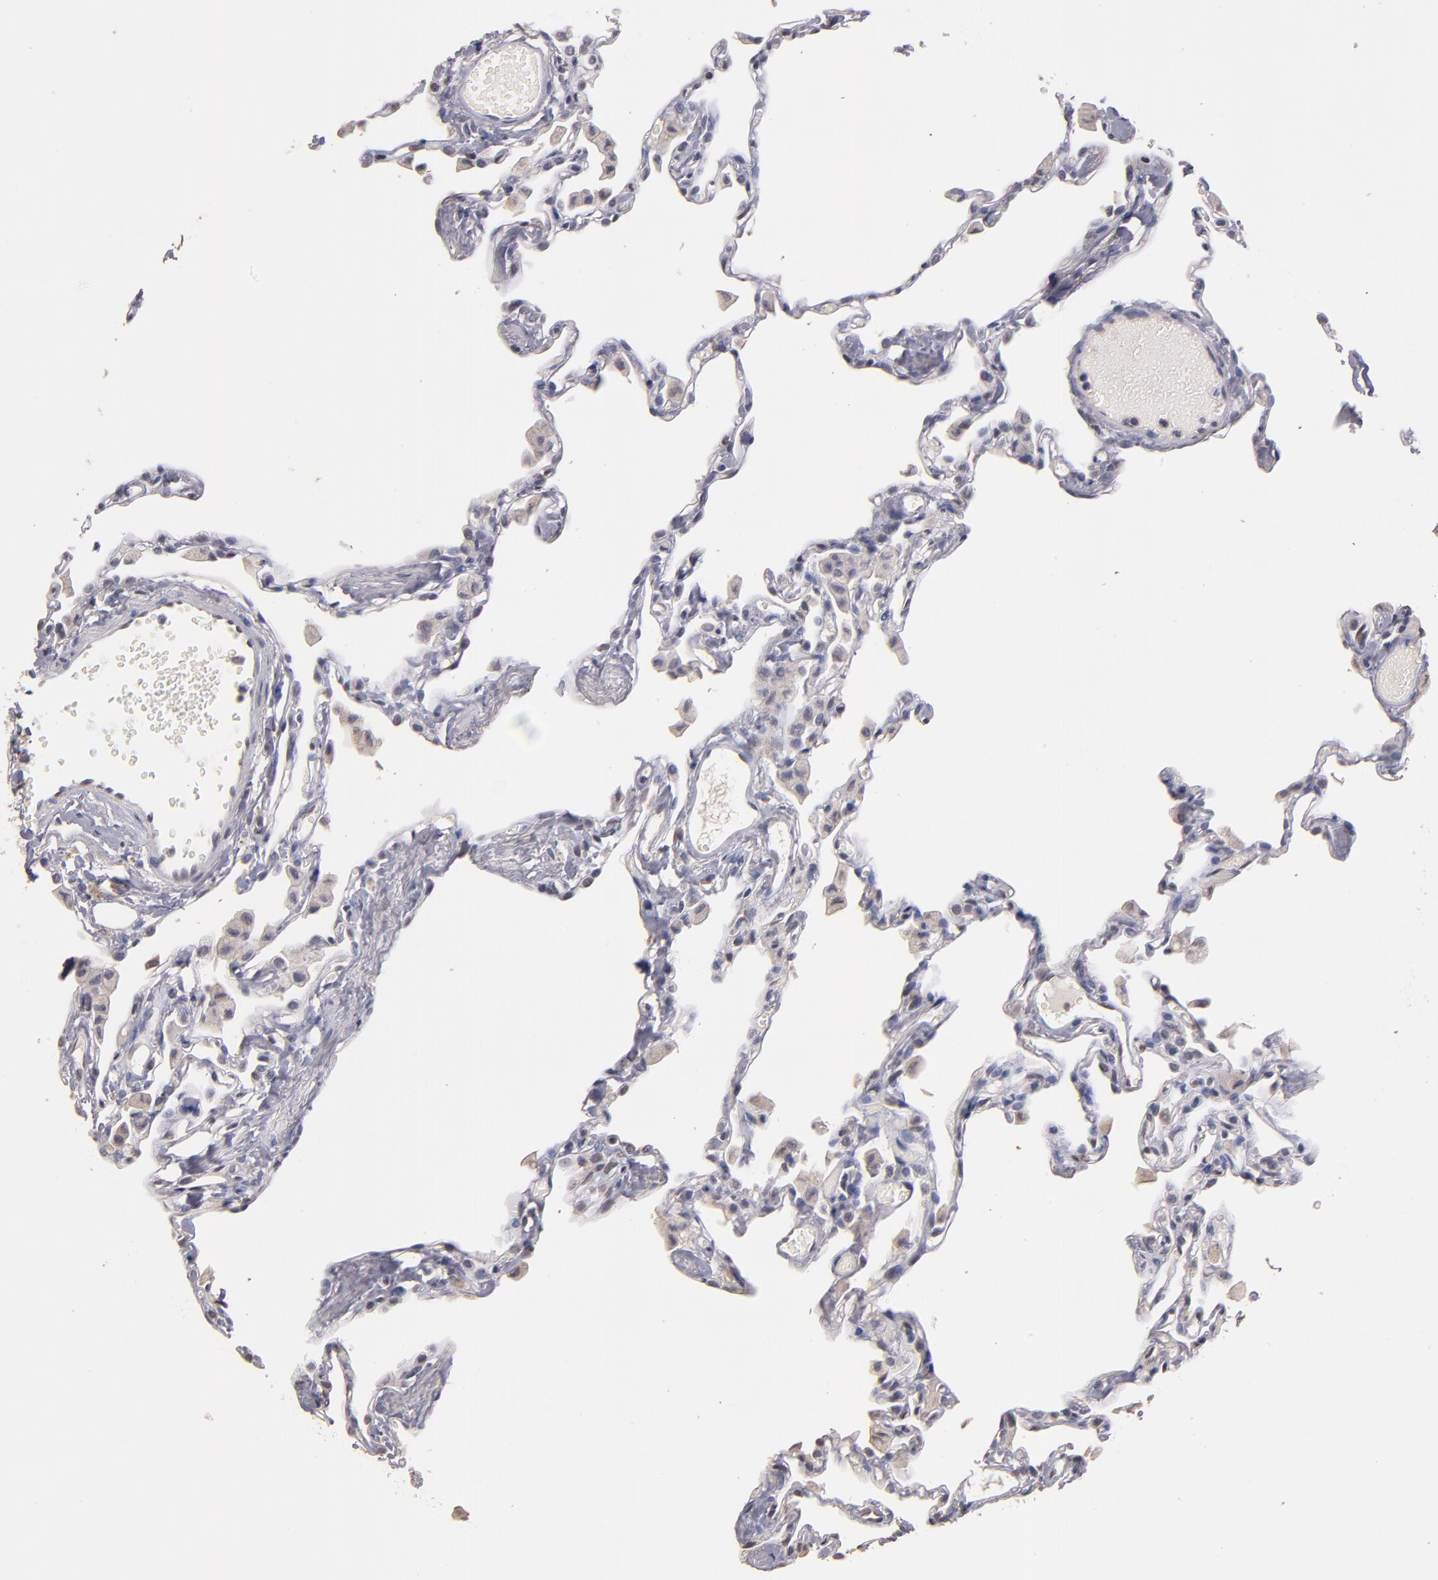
{"staining": {"intensity": "negative", "quantity": "none", "location": "none"}, "tissue": "lung", "cell_type": "Alveolar cells", "image_type": "normal", "snomed": [{"axis": "morphology", "description": "Normal tissue, NOS"}, {"axis": "topography", "description": "Lung"}], "caption": "A photomicrograph of lung stained for a protein demonstrates no brown staining in alveolar cells.", "gene": "SOX10", "patient": {"sex": "female", "age": 49}}